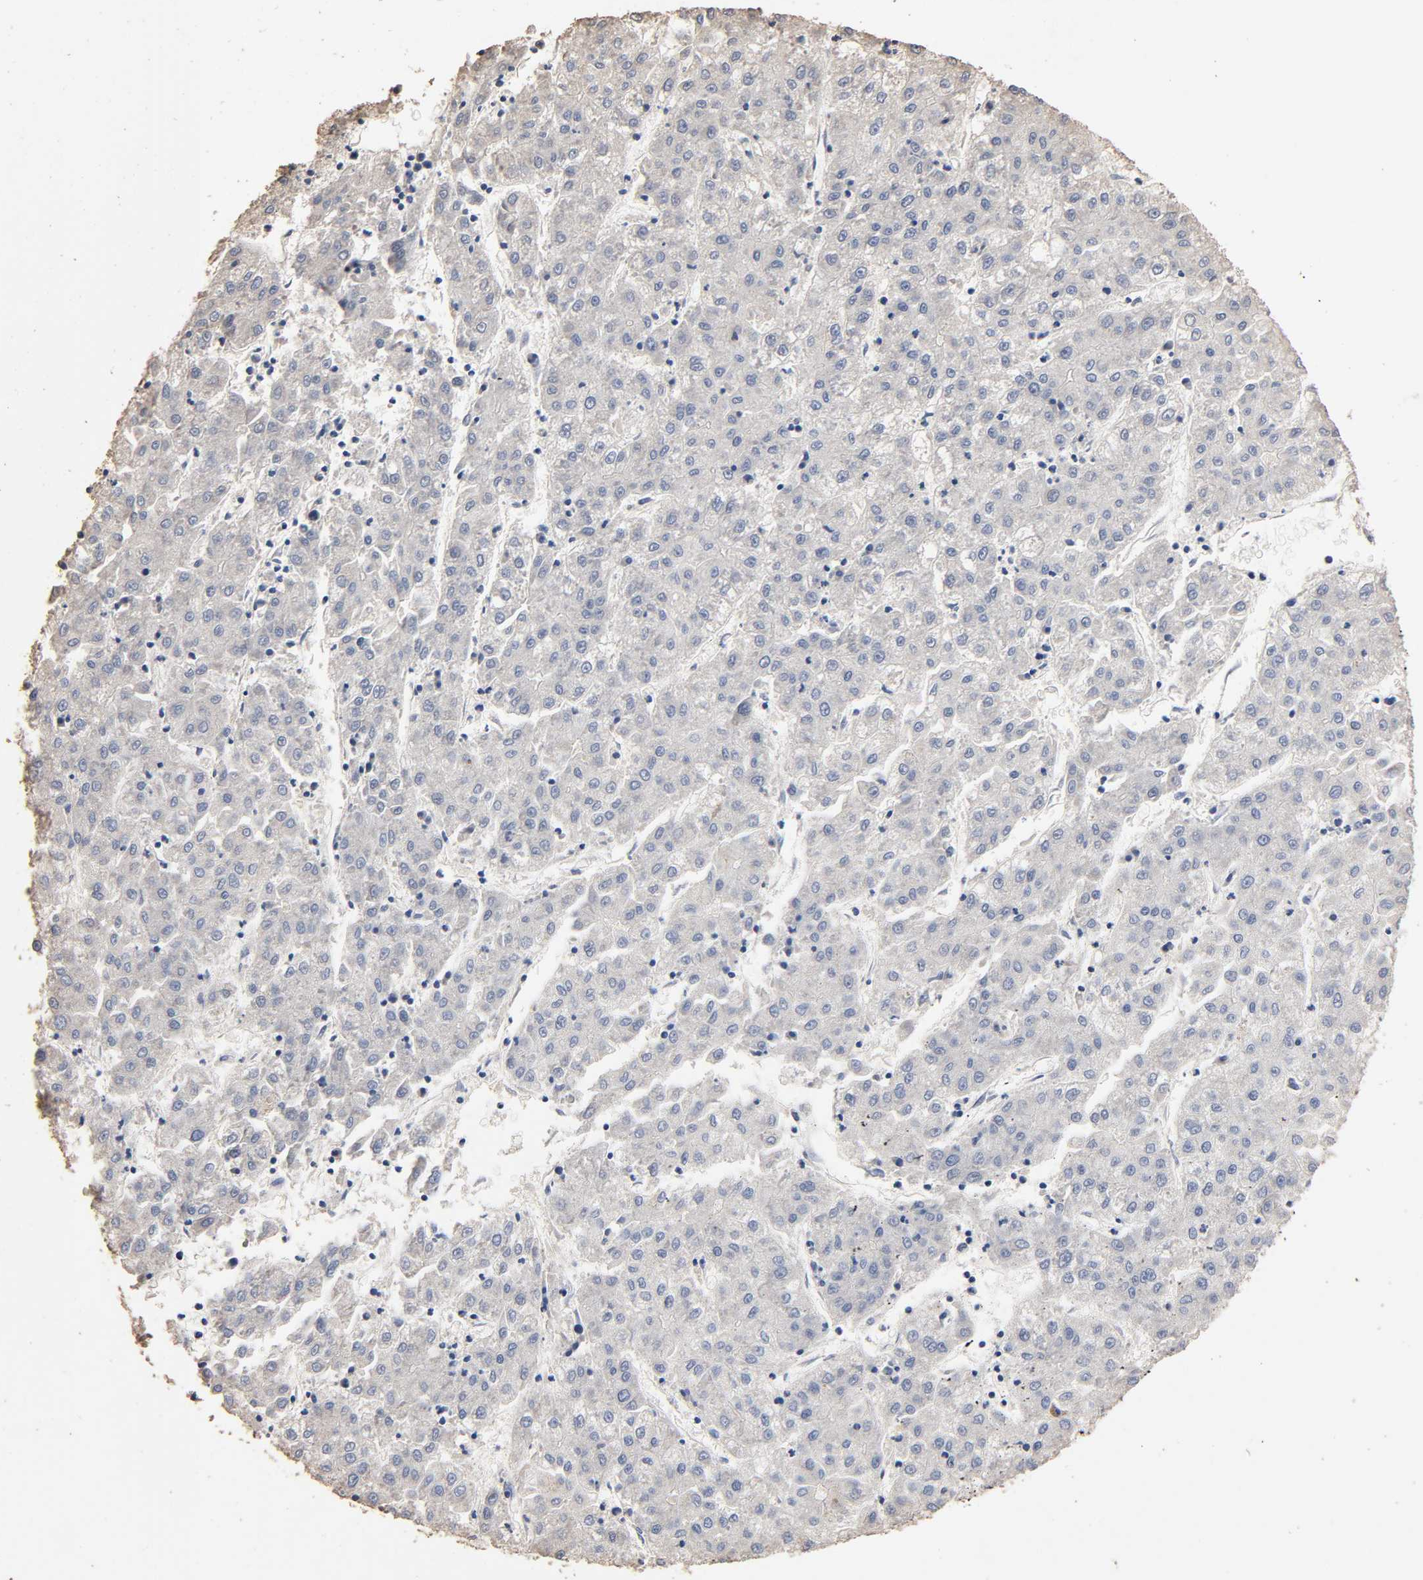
{"staining": {"intensity": "negative", "quantity": "none", "location": "none"}, "tissue": "liver cancer", "cell_type": "Tumor cells", "image_type": "cancer", "snomed": [{"axis": "morphology", "description": "Carcinoma, Hepatocellular, NOS"}, {"axis": "topography", "description": "Liver"}], "caption": "Immunohistochemistry (IHC) of liver cancer shows no staining in tumor cells.", "gene": "ARHGEF7", "patient": {"sex": "male", "age": 72}}